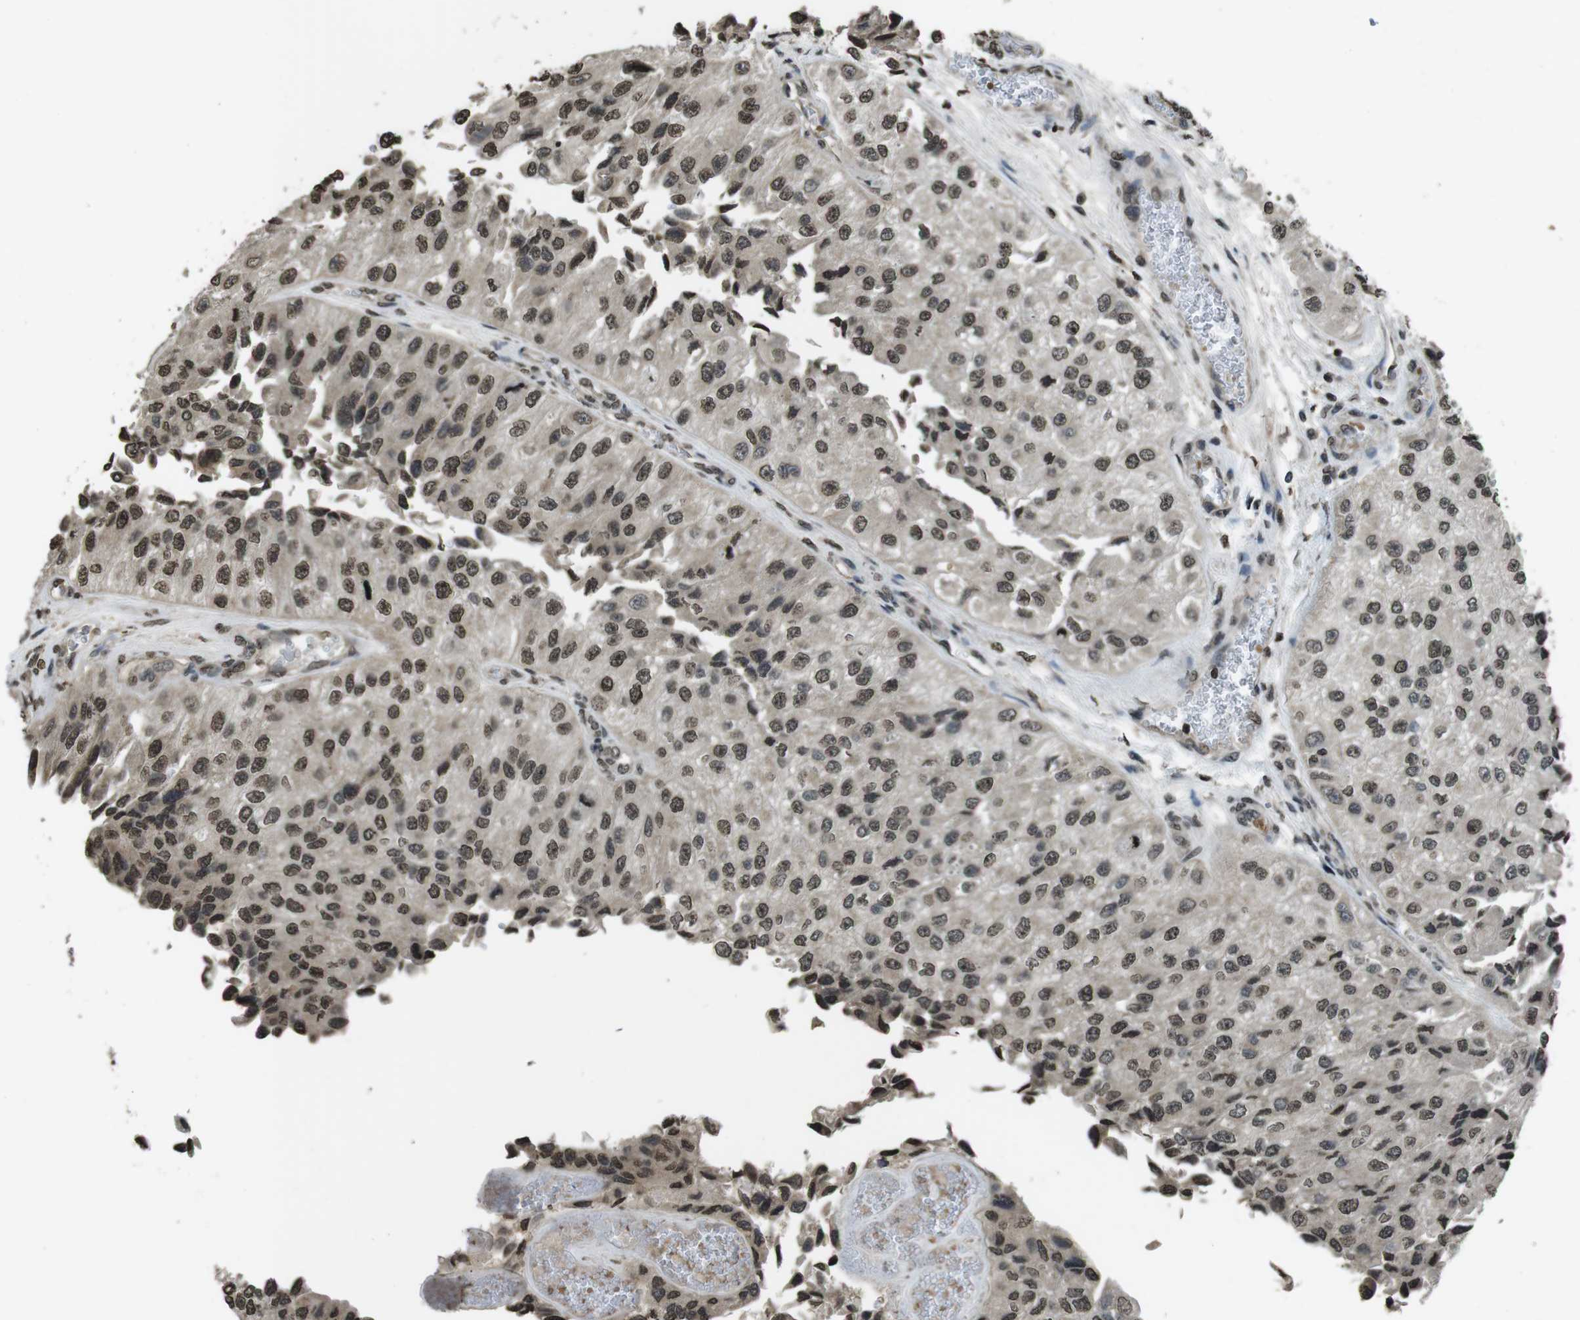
{"staining": {"intensity": "moderate", "quantity": ">75%", "location": "nuclear"}, "tissue": "urothelial cancer", "cell_type": "Tumor cells", "image_type": "cancer", "snomed": [{"axis": "morphology", "description": "Urothelial carcinoma, High grade"}, {"axis": "topography", "description": "Kidney"}, {"axis": "topography", "description": "Urinary bladder"}], "caption": "High-magnification brightfield microscopy of urothelial carcinoma (high-grade) stained with DAB (brown) and counterstained with hematoxylin (blue). tumor cells exhibit moderate nuclear staining is seen in approximately>75% of cells.", "gene": "MAF", "patient": {"sex": "male", "age": 77}}